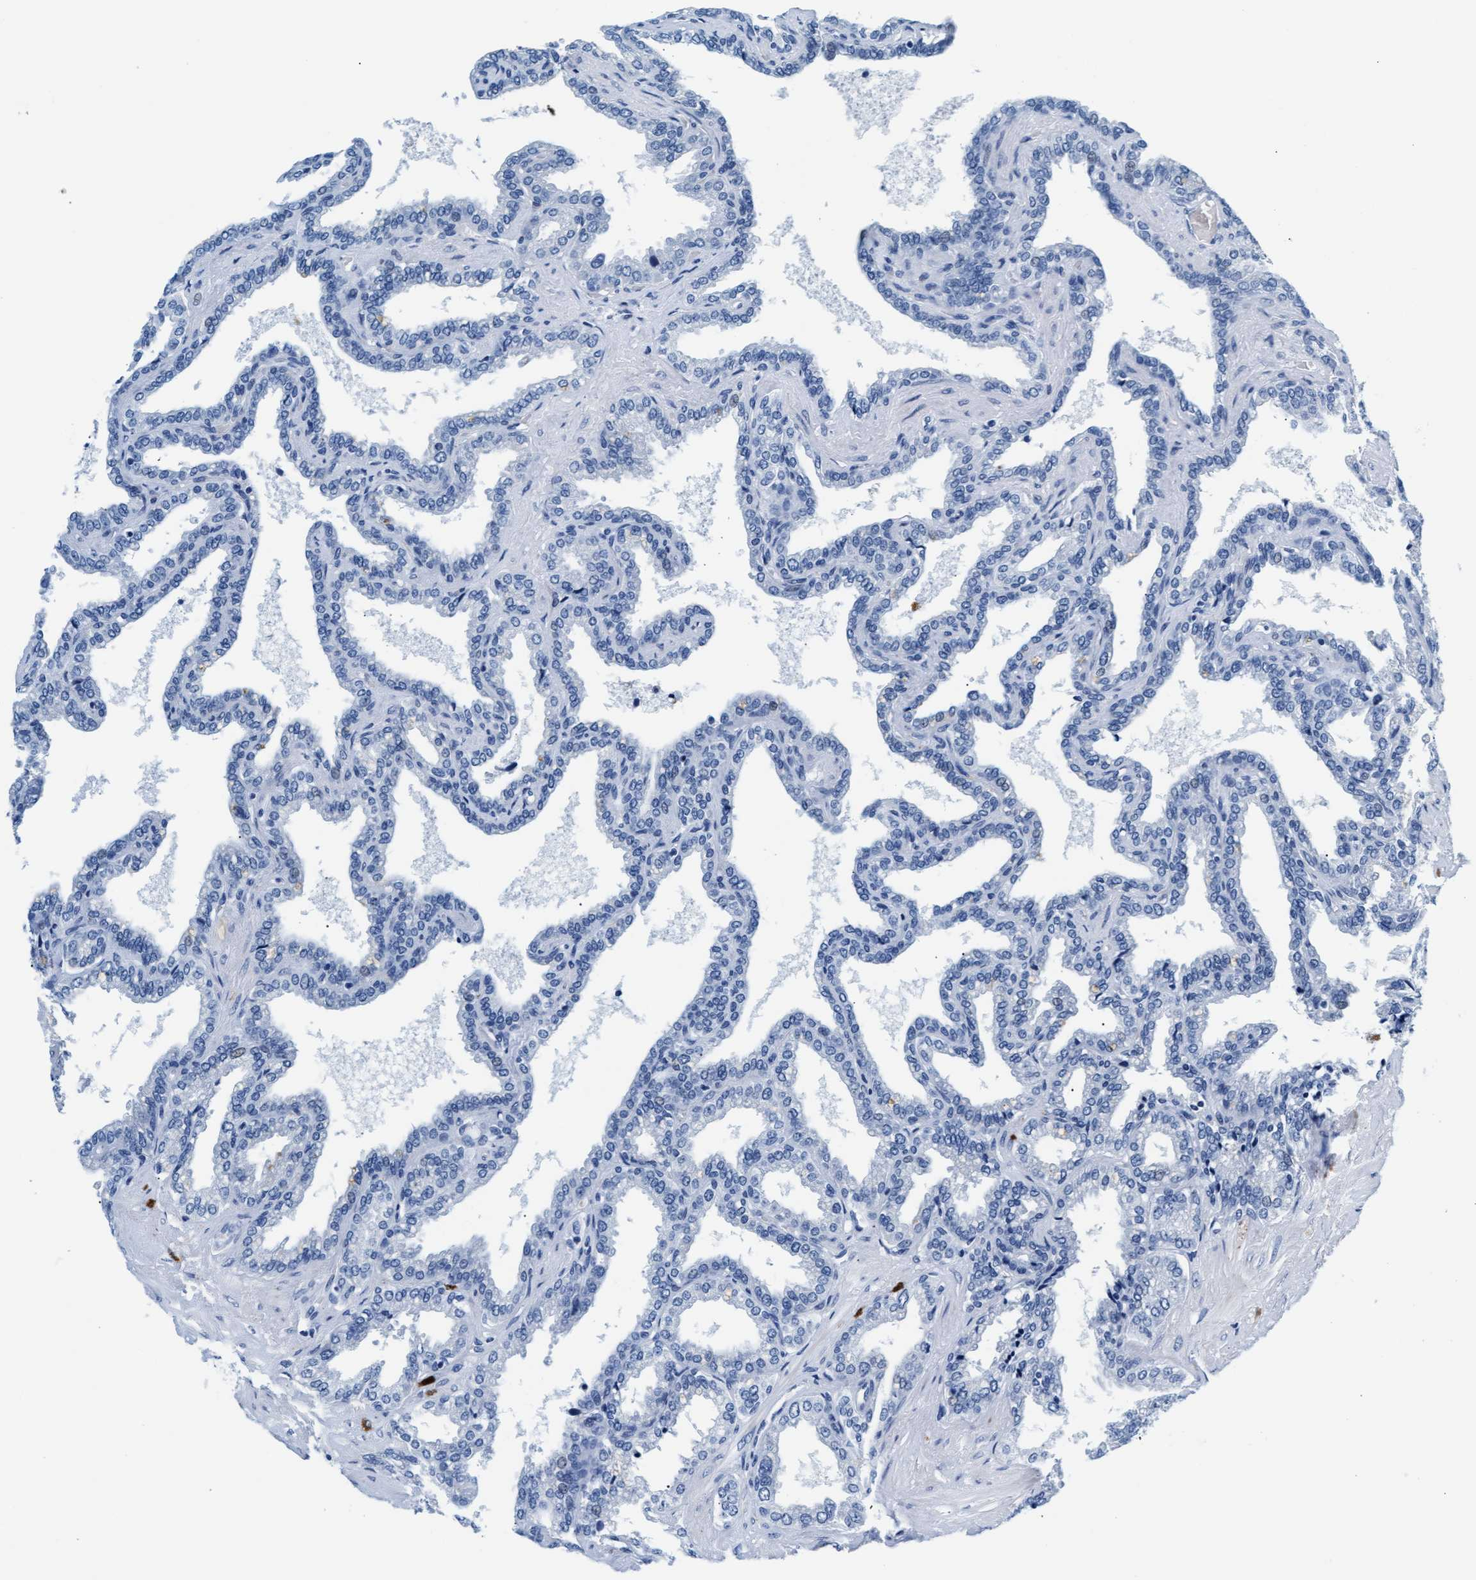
{"staining": {"intensity": "negative", "quantity": "none", "location": "none"}, "tissue": "seminal vesicle", "cell_type": "Glandular cells", "image_type": "normal", "snomed": [{"axis": "morphology", "description": "Normal tissue, NOS"}, {"axis": "topography", "description": "Seminal veicle"}], "caption": "The immunohistochemistry (IHC) photomicrograph has no significant expression in glandular cells of seminal vesicle.", "gene": "MMP8", "patient": {"sex": "male", "age": 46}}